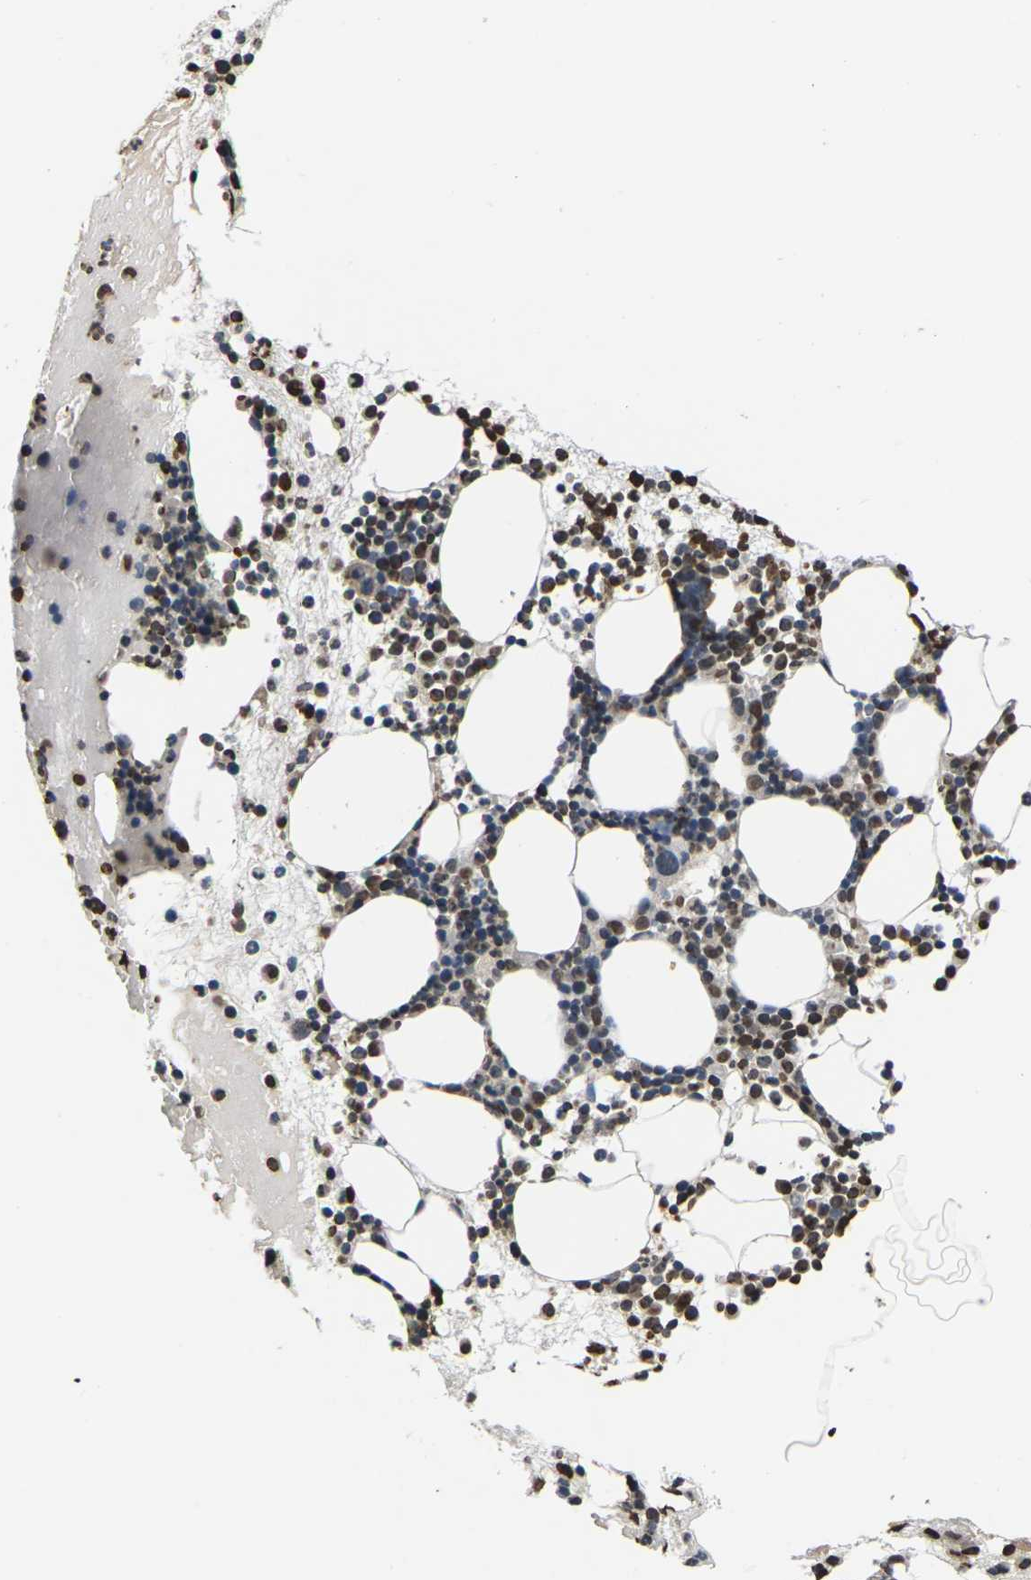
{"staining": {"intensity": "moderate", "quantity": "25%-75%", "location": "nuclear"}, "tissue": "bone marrow", "cell_type": "Hematopoietic cells", "image_type": "normal", "snomed": [{"axis": "morphology", "description": "Normal tissue, NOS"}, {"axis": "morphology", "description": "Inflammation, NOS"}, {"axis": "topography", "description": "Bone marrow"}], "caption": "About 25%-75% of hematopoietic cells in benign bone marrow demonstrate moderate nuclear protein staining as visualized by brown immunohistochemical staining.", "gene": "EMSY", "patient": {"sex": "female", "age": 79}}